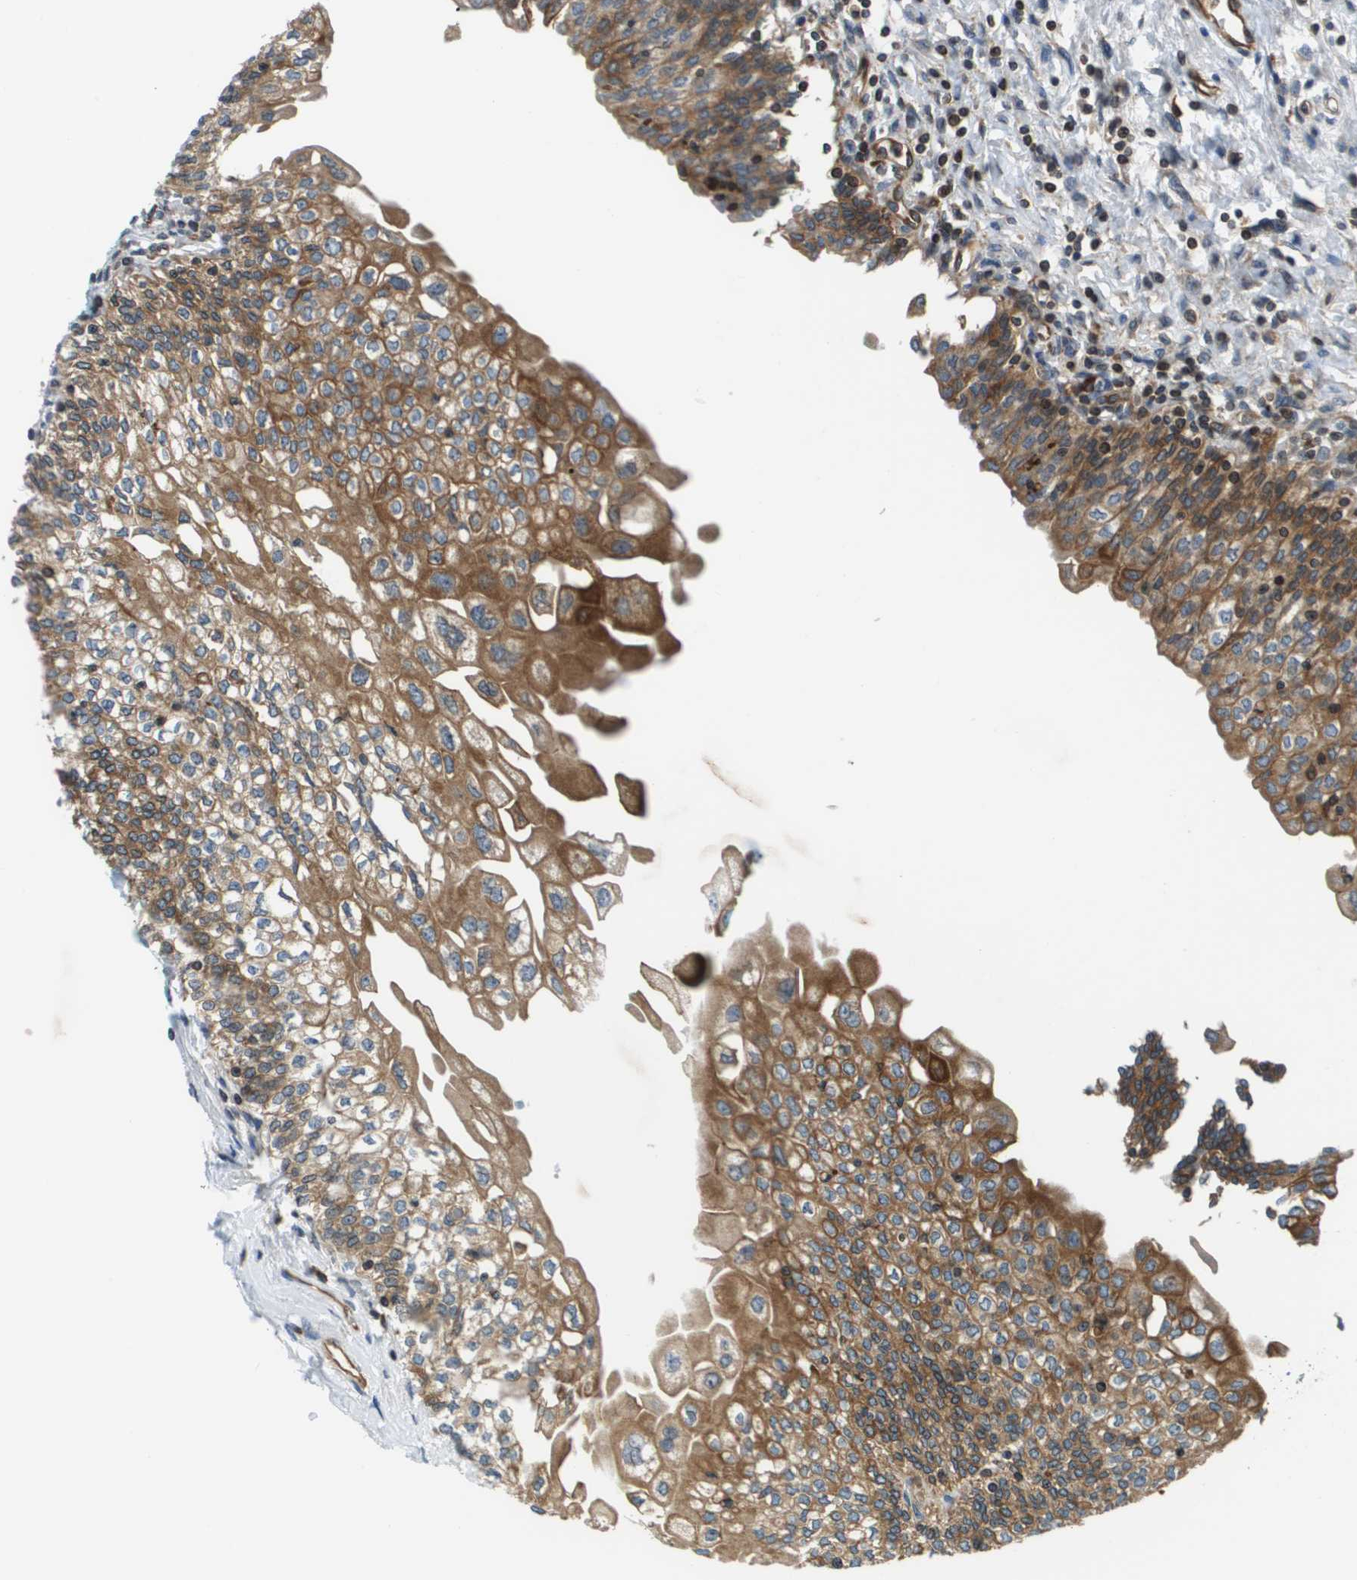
{"staining": {"intensity": "moderate", "quantity": ">75%", "location": "cytoplasmic/membranous"}, "tissue": "urinary bladder", "cell_type": "Urothelial cells", "image_type": "normal", "snomed": [{"axis": "morphology", "description": "Normal tissue, NOS"}, {"axis": "topography", "description": "Urinary bladder"}], "caption": "Immunohistochemical staining of unremarkable human urinary bladder reveals medium levels of moderate cytoplasmic/membranous positivity in about >75% of urothelial cells.", "gene": "ESYT1", "patient": {"sex": "male", "age": 55}}